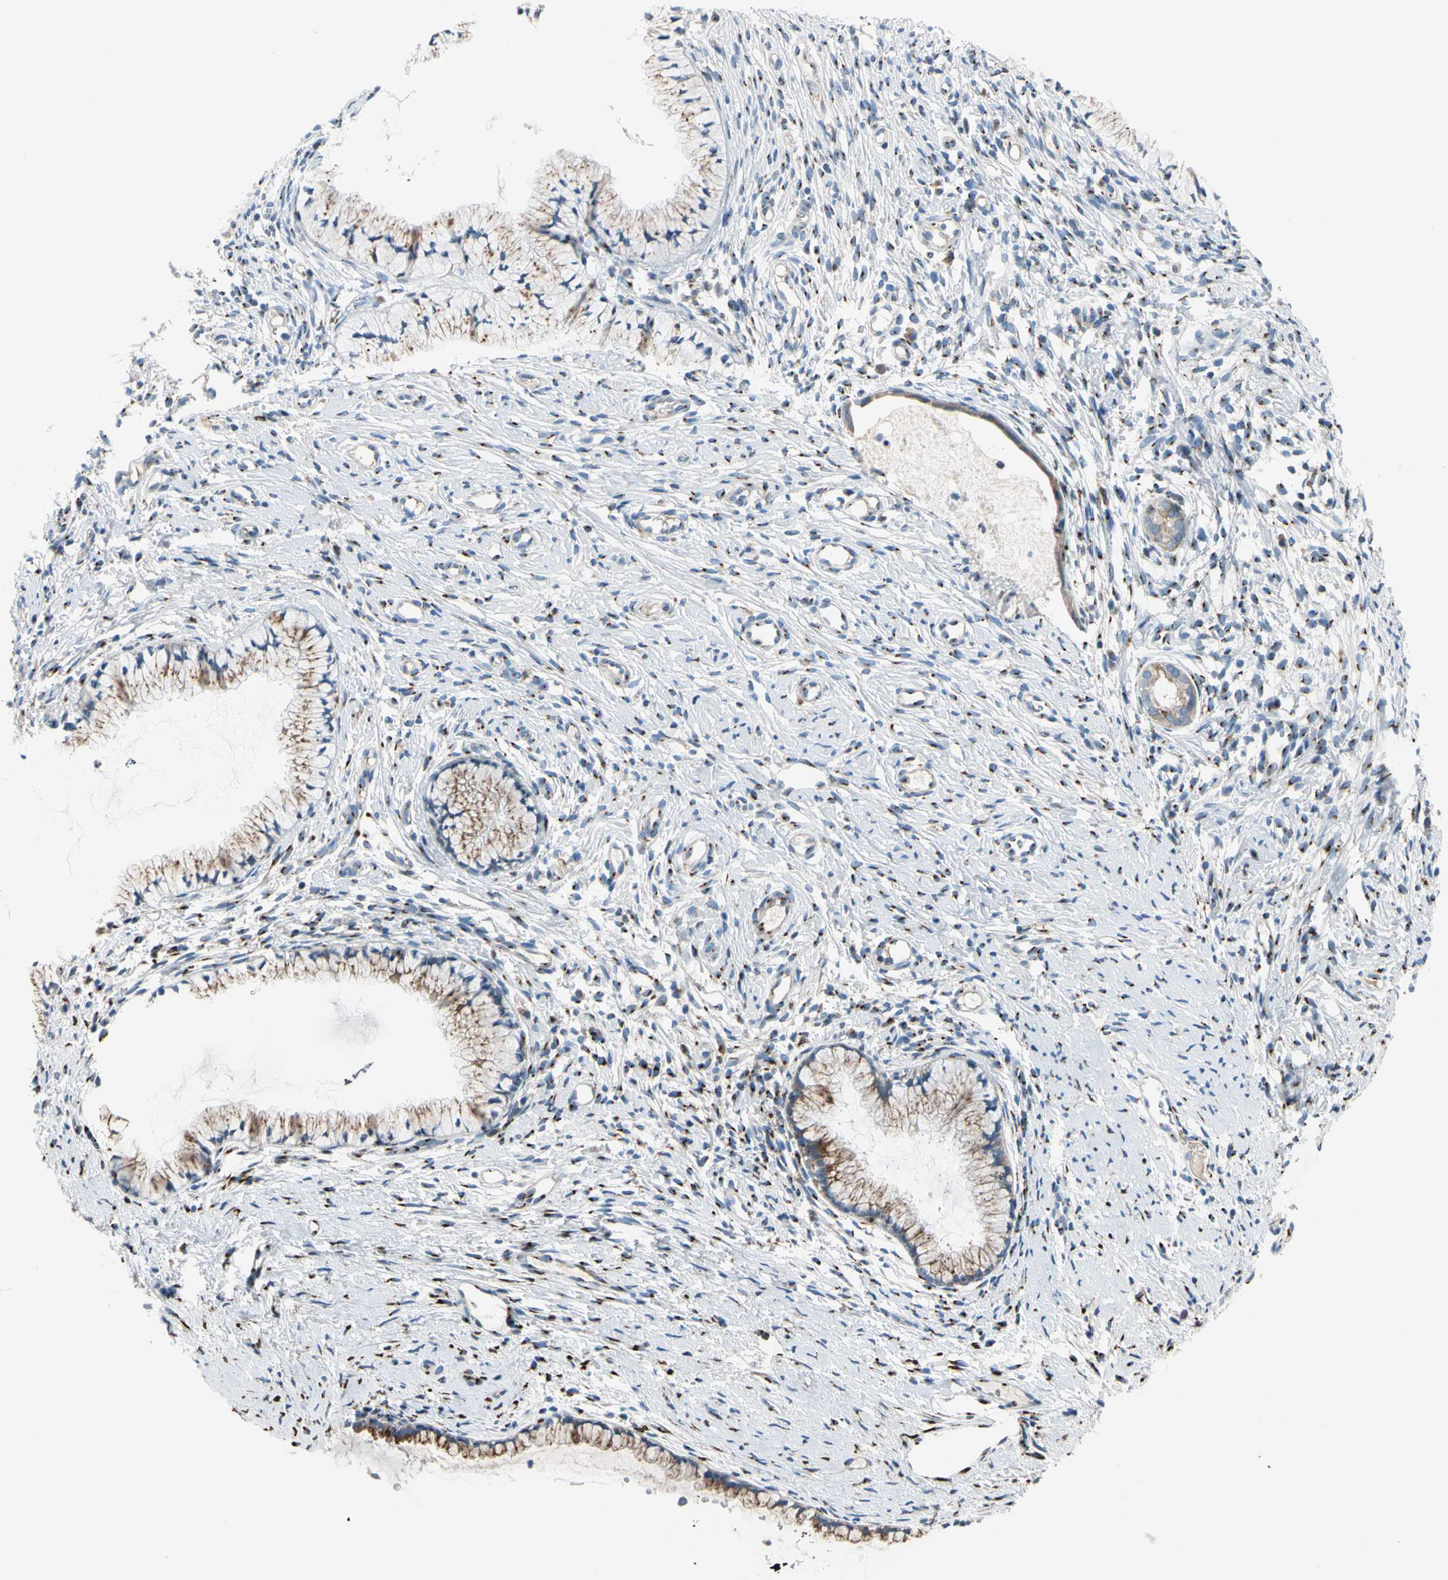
{"staining": {"intensity": "moderate", "quantity": "<25%", "location": "cytoplasmic/membranous"}, "tissue": "cervix", "cell_type": "Glandular cells", "image_type": "normal", "snomed": [{"axis": "morphology", "description": "Normal tissue, NOS"}, {"axis": "topography", "description": "Cervix"}], "caption": "Immunohistochemistry histopathology image of normal cervix stained for a protein (brown), which displays low levels of moderate cytoplasmic/membranous expression in about <25% of glandular cells.", "gene": "NUCB1", "patient": {"sex": "female", "age": 82}}